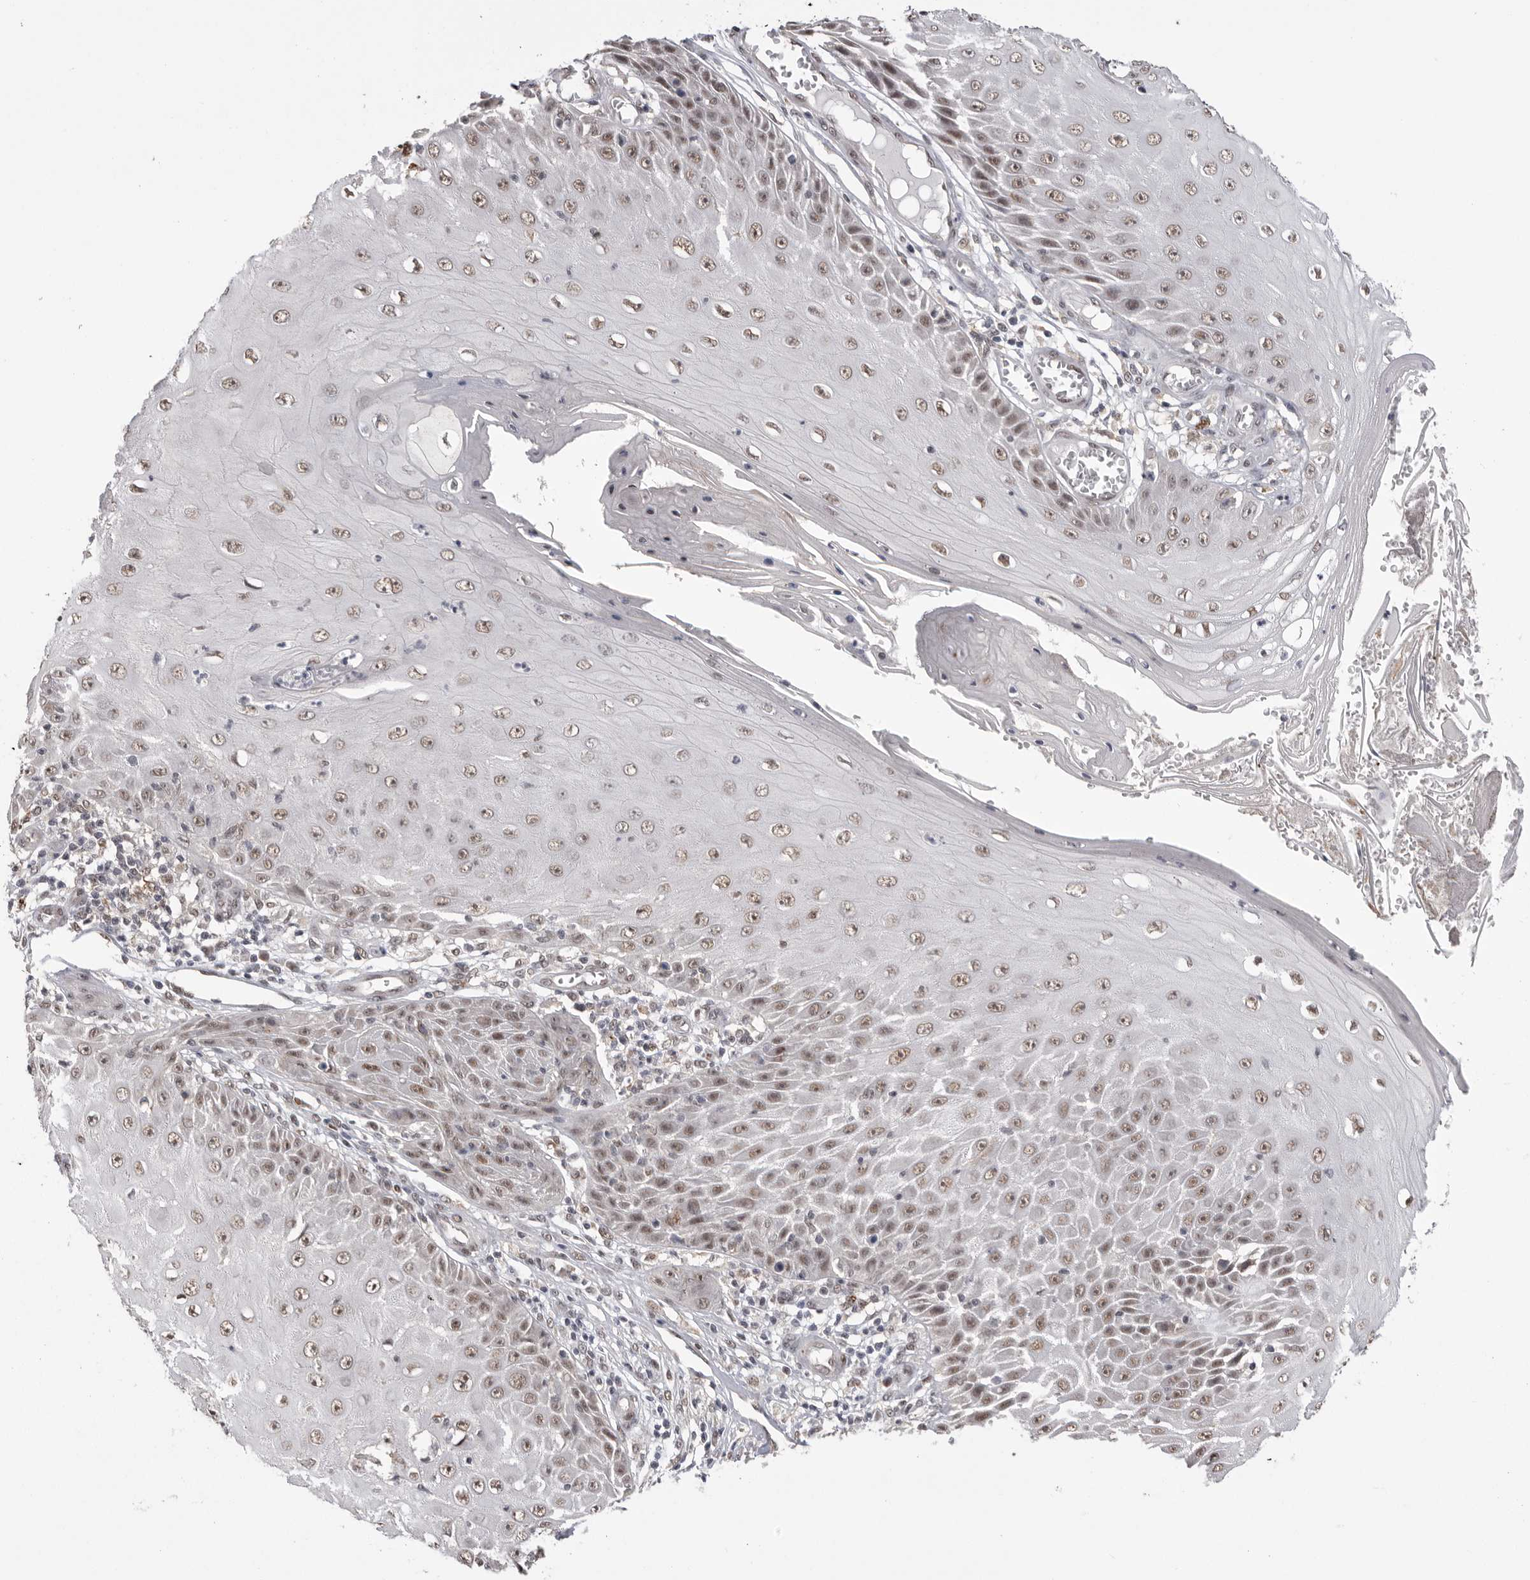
{"staining": {"intensity": "moderate", "quantity": ">75%", "location": "nuclear"}, "tissue": "skin cancer", "cell_type": "Tumor cells", "image_type": "cancer", "snomed": [{"axis": "morphology", "description": "Squamous cell carcinoma, NOS"}, {"axis": "topography", "description": "Skin"}], "caption": "About >75% of tumor cells in human skin cancer (squamous cell carcinoma) show moderate nuclear protein positivity as visualized by brown immunohistochemical staining.", "gene": "BCLAF3", "patient": {"sex": "female", "age": 73}}